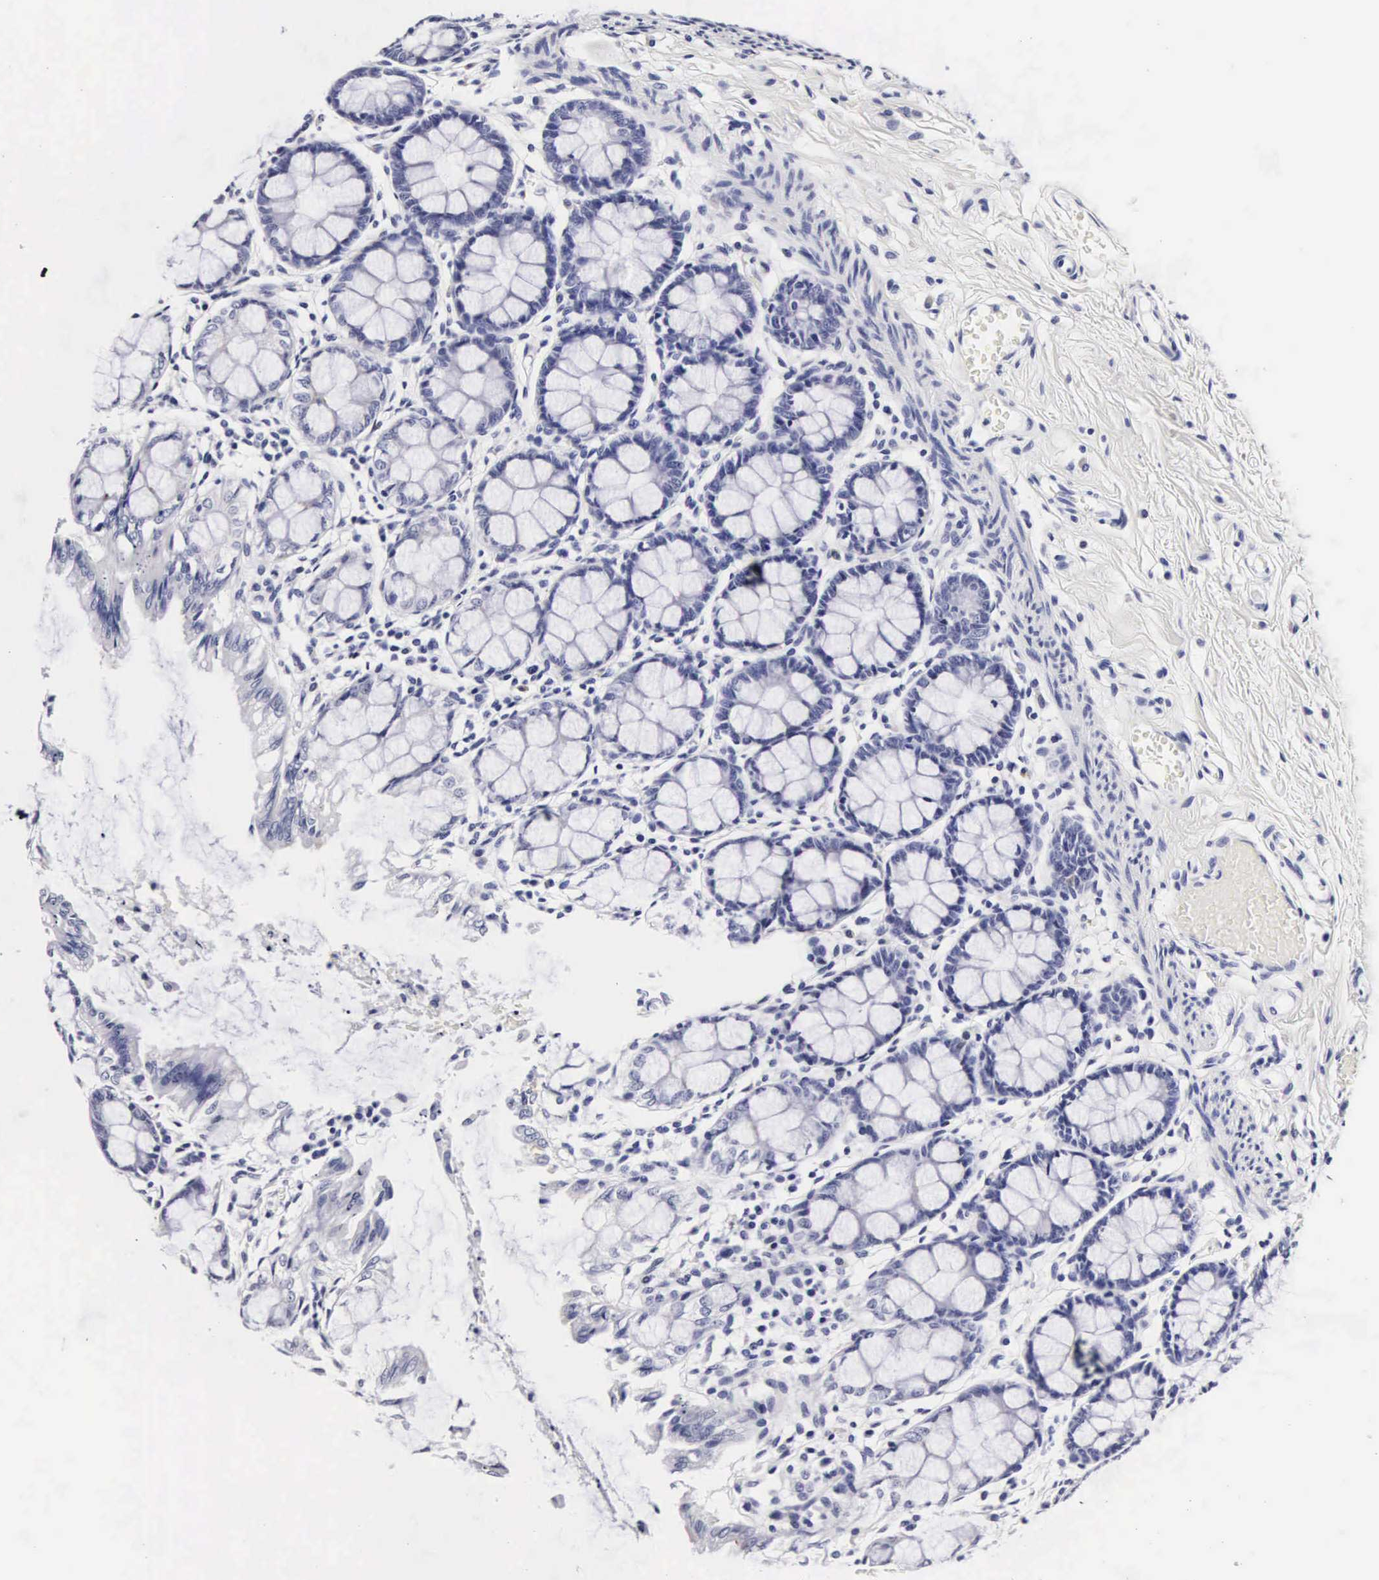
{"staining": {"intensity": "negative", "quantity": "none", "location": "none"}, "tissue": "colon", "cell_type": "Endothelial cells", "image_type": "normal", "snomed": [{"axis": "morphology", "description": "Normal tissue, NOS"}, {"axis": "topography", "description": "Colon"}], "caption": "A photomicrograph of colon stained for a protein shows no brown staining in endothelial cells. (IHC, brightfield microscopy, high magnification).", "gene": "RNASE6", "patient": {"sex": "male", "age": 54}}